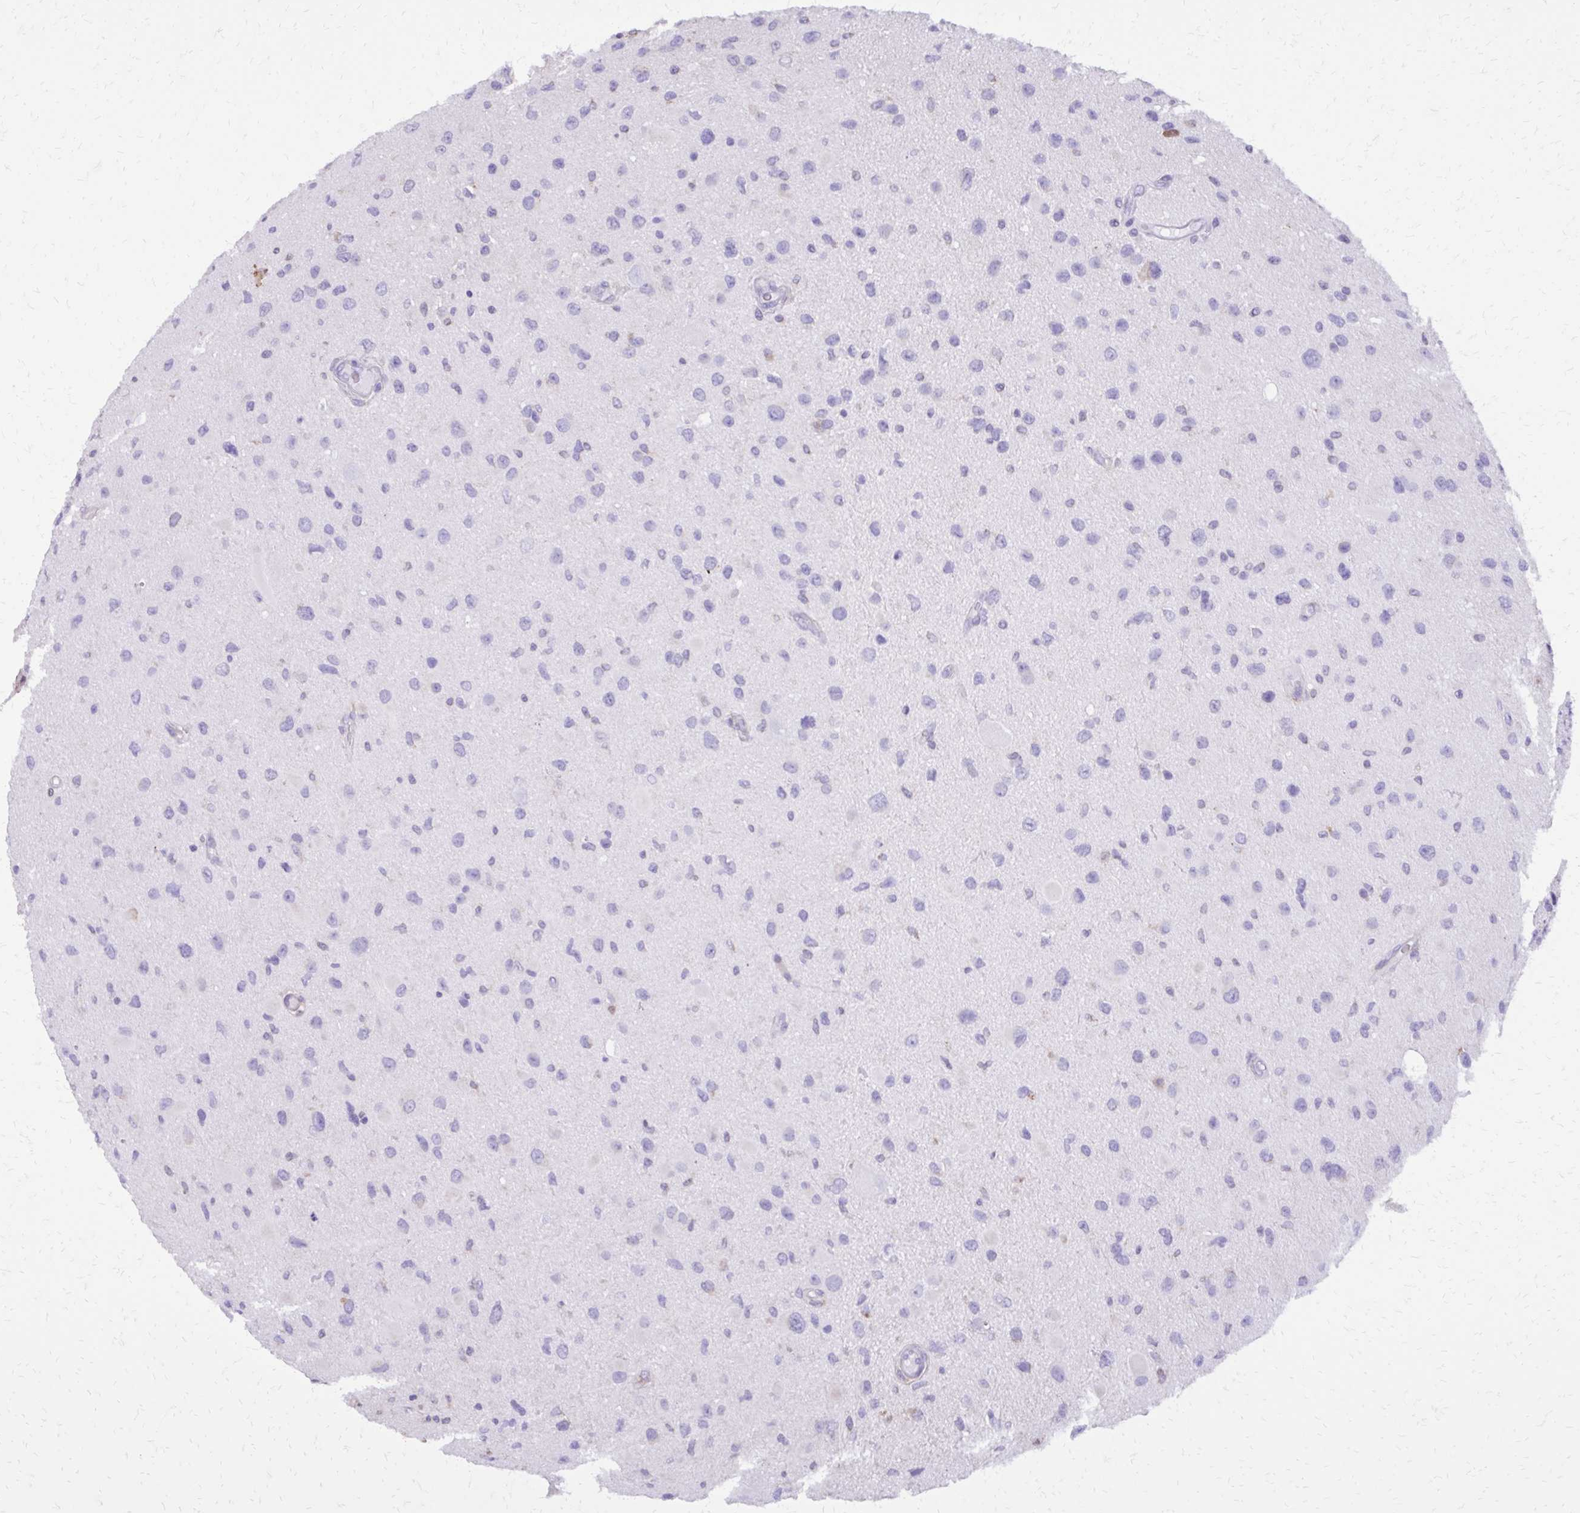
{"staining": {"intensity": "negative", "quantity": "none", "location": "none"}, "tissue": "glioma", "cell_type": "Tumor cells", "image_type": "cancer", "snomed": [{"axis": "morphology", "description": "Glioma, malignant, Low grade"}, {"axis": "topography", "description": "Brain"}], "caption": "The image reveals no staining of tumor cells in glioma.", "gene": "CAT", "patient": {"sex": "female", "age": 32}}